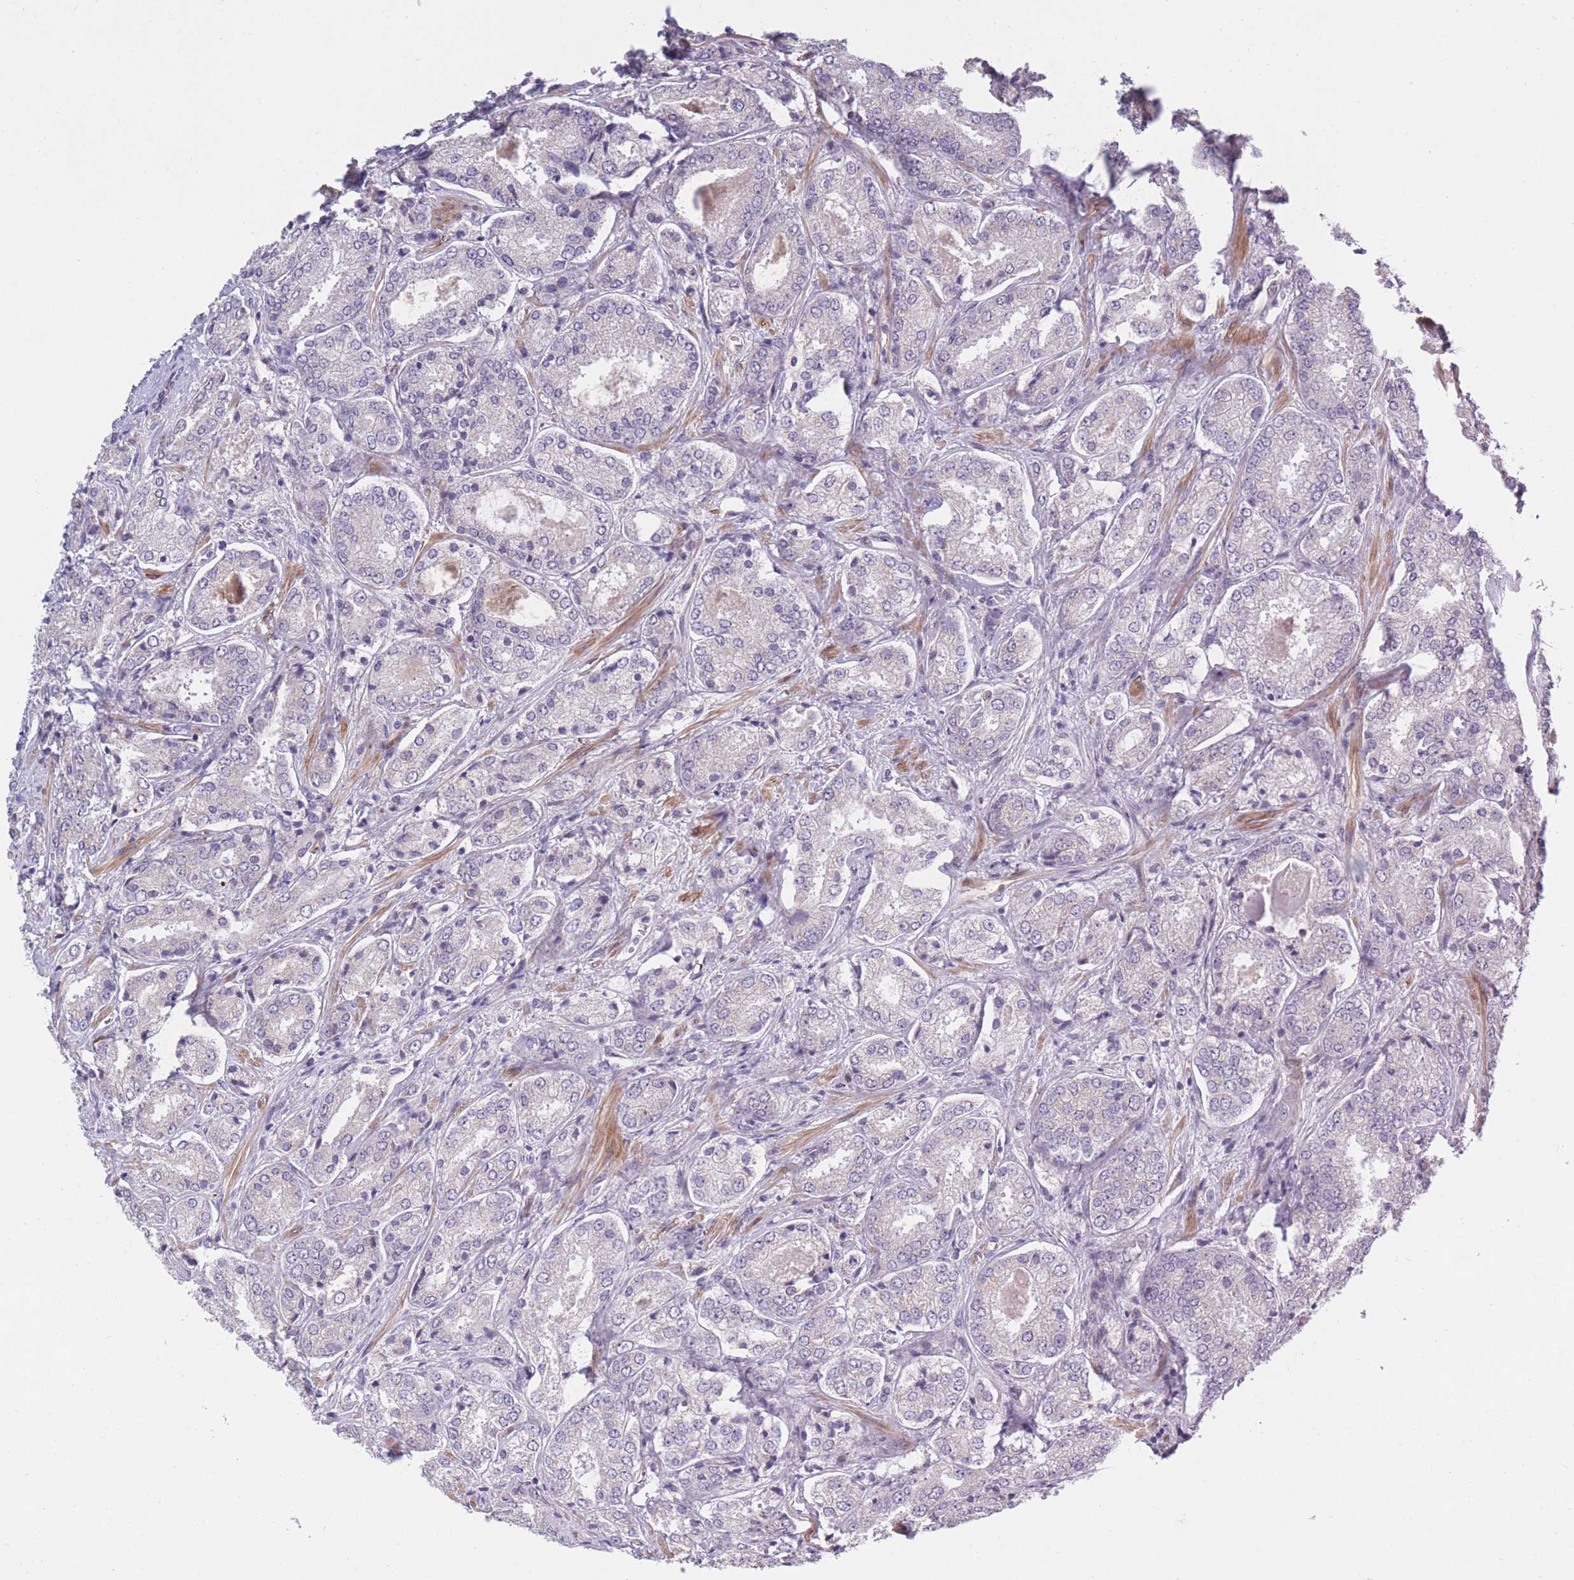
{"staining": {"intensity": "negative", "quantity": "none", "location": "none"}, "tissue": "prostate cancer", "cell_type": "Tumor cells", "image_type": "cancer", "snomed": [{"axis": "morphology", "description": "Adenocarcinoma, High grade"}, {"axis": "topography", "description": "Prostate"}], "caption": "Tumor cells are negative for brown protein staining in prostate adenocarcinoma (high-grade).", "gene": "CCNQ", "patient": {"sex": "male", "age": 63}}